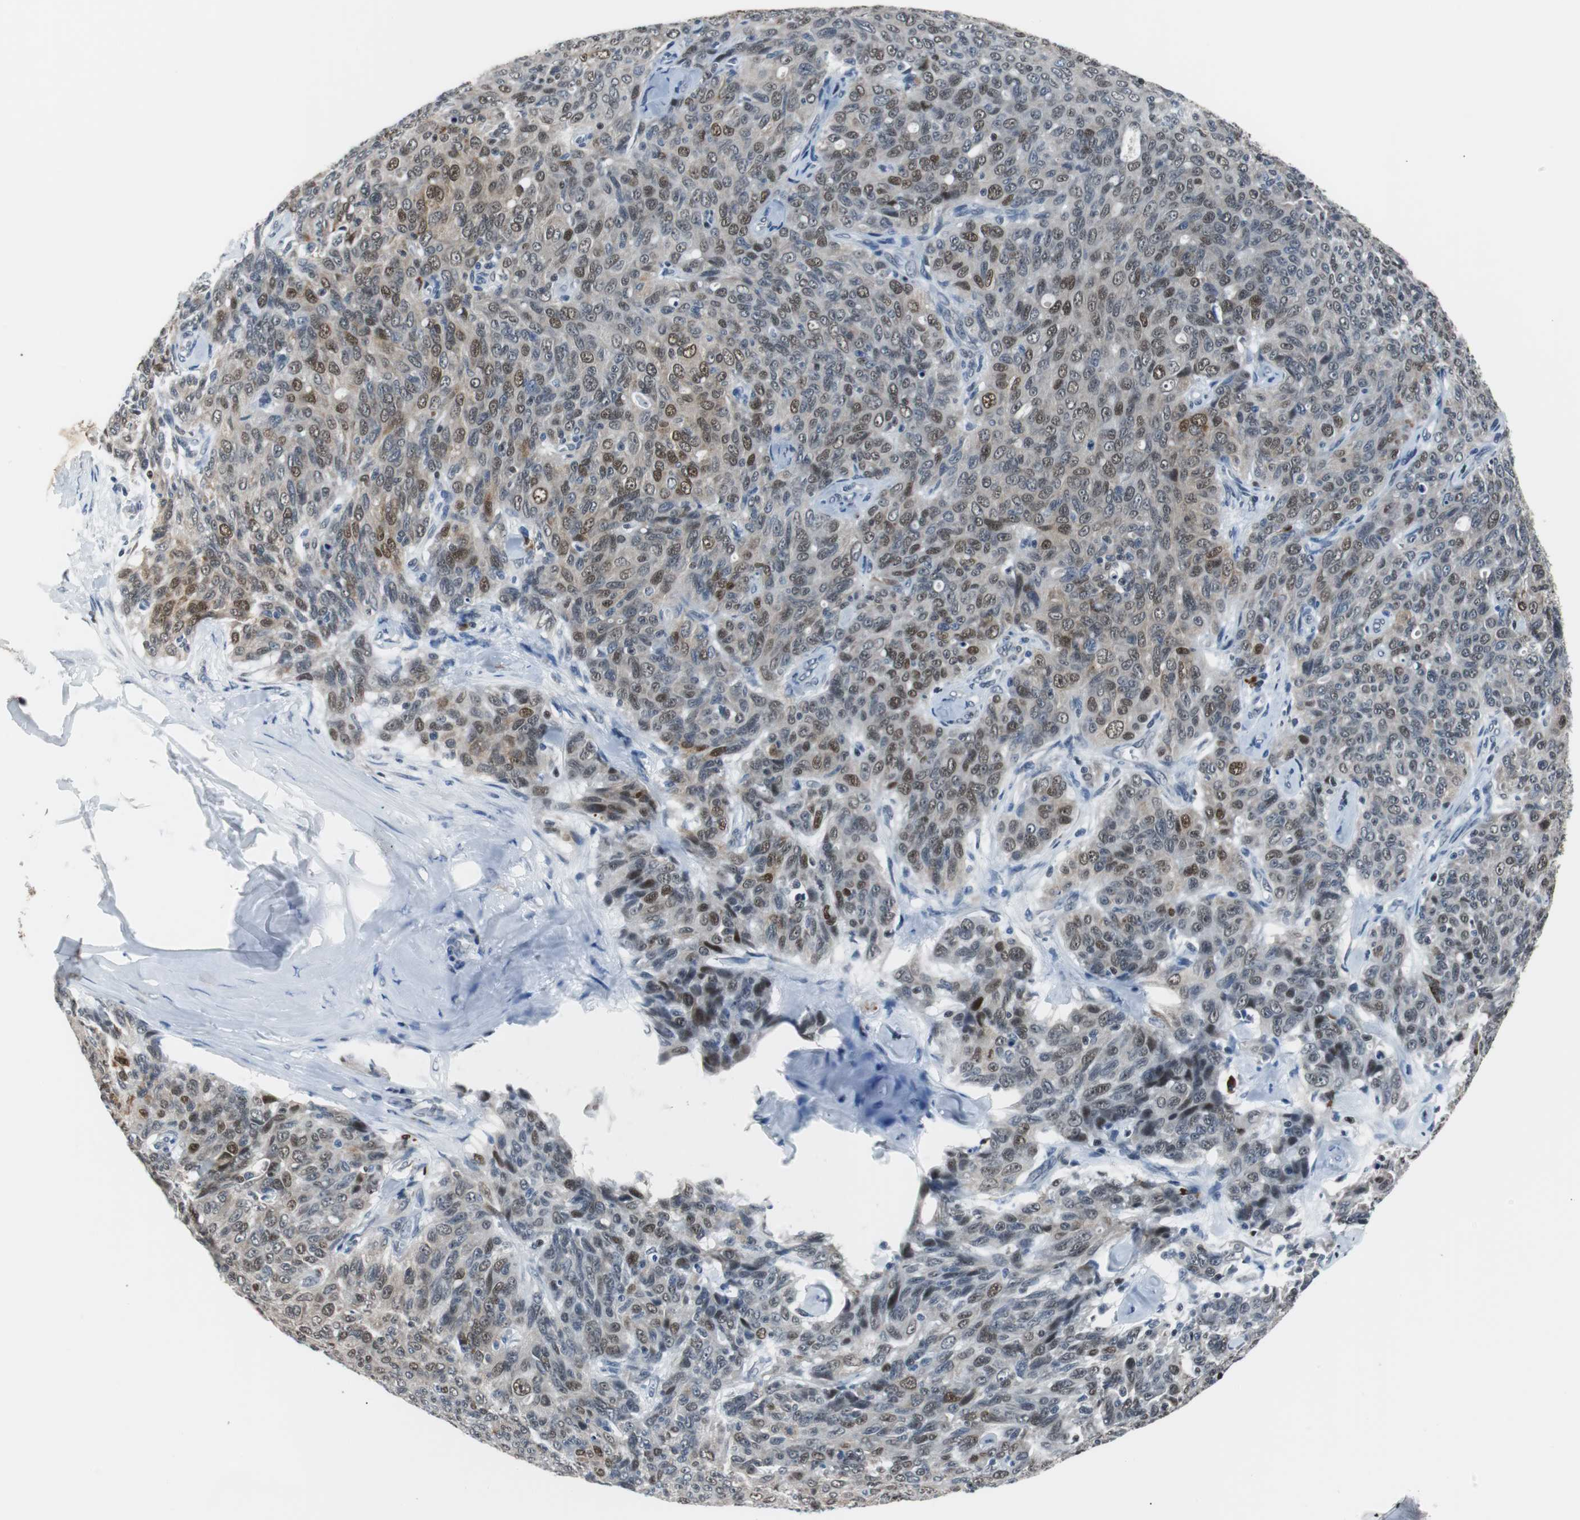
{"staining": {"intensity": "moderate", "quantity": "25%-75%", "location": "nuclear"}, "tissue": "ovarian cancer", "cell_type": "Tumor cells", "image_type": "cancer", "snomed": [{"axis": "morphology", "description": "Carcinoma, endometroid"}, {"axis": "topography", "description": "Ovary"}], "caption": "DAB (3,3'-diaminobenzidine) immunohistochemical staining of human ovarian cancer (endometroid carcinoma) displays moderate nuclear protein positivity in approximately 25%-75% of tumor cells.", "gene": "USP28", "patient": {"sex": "female", "age": 60}}